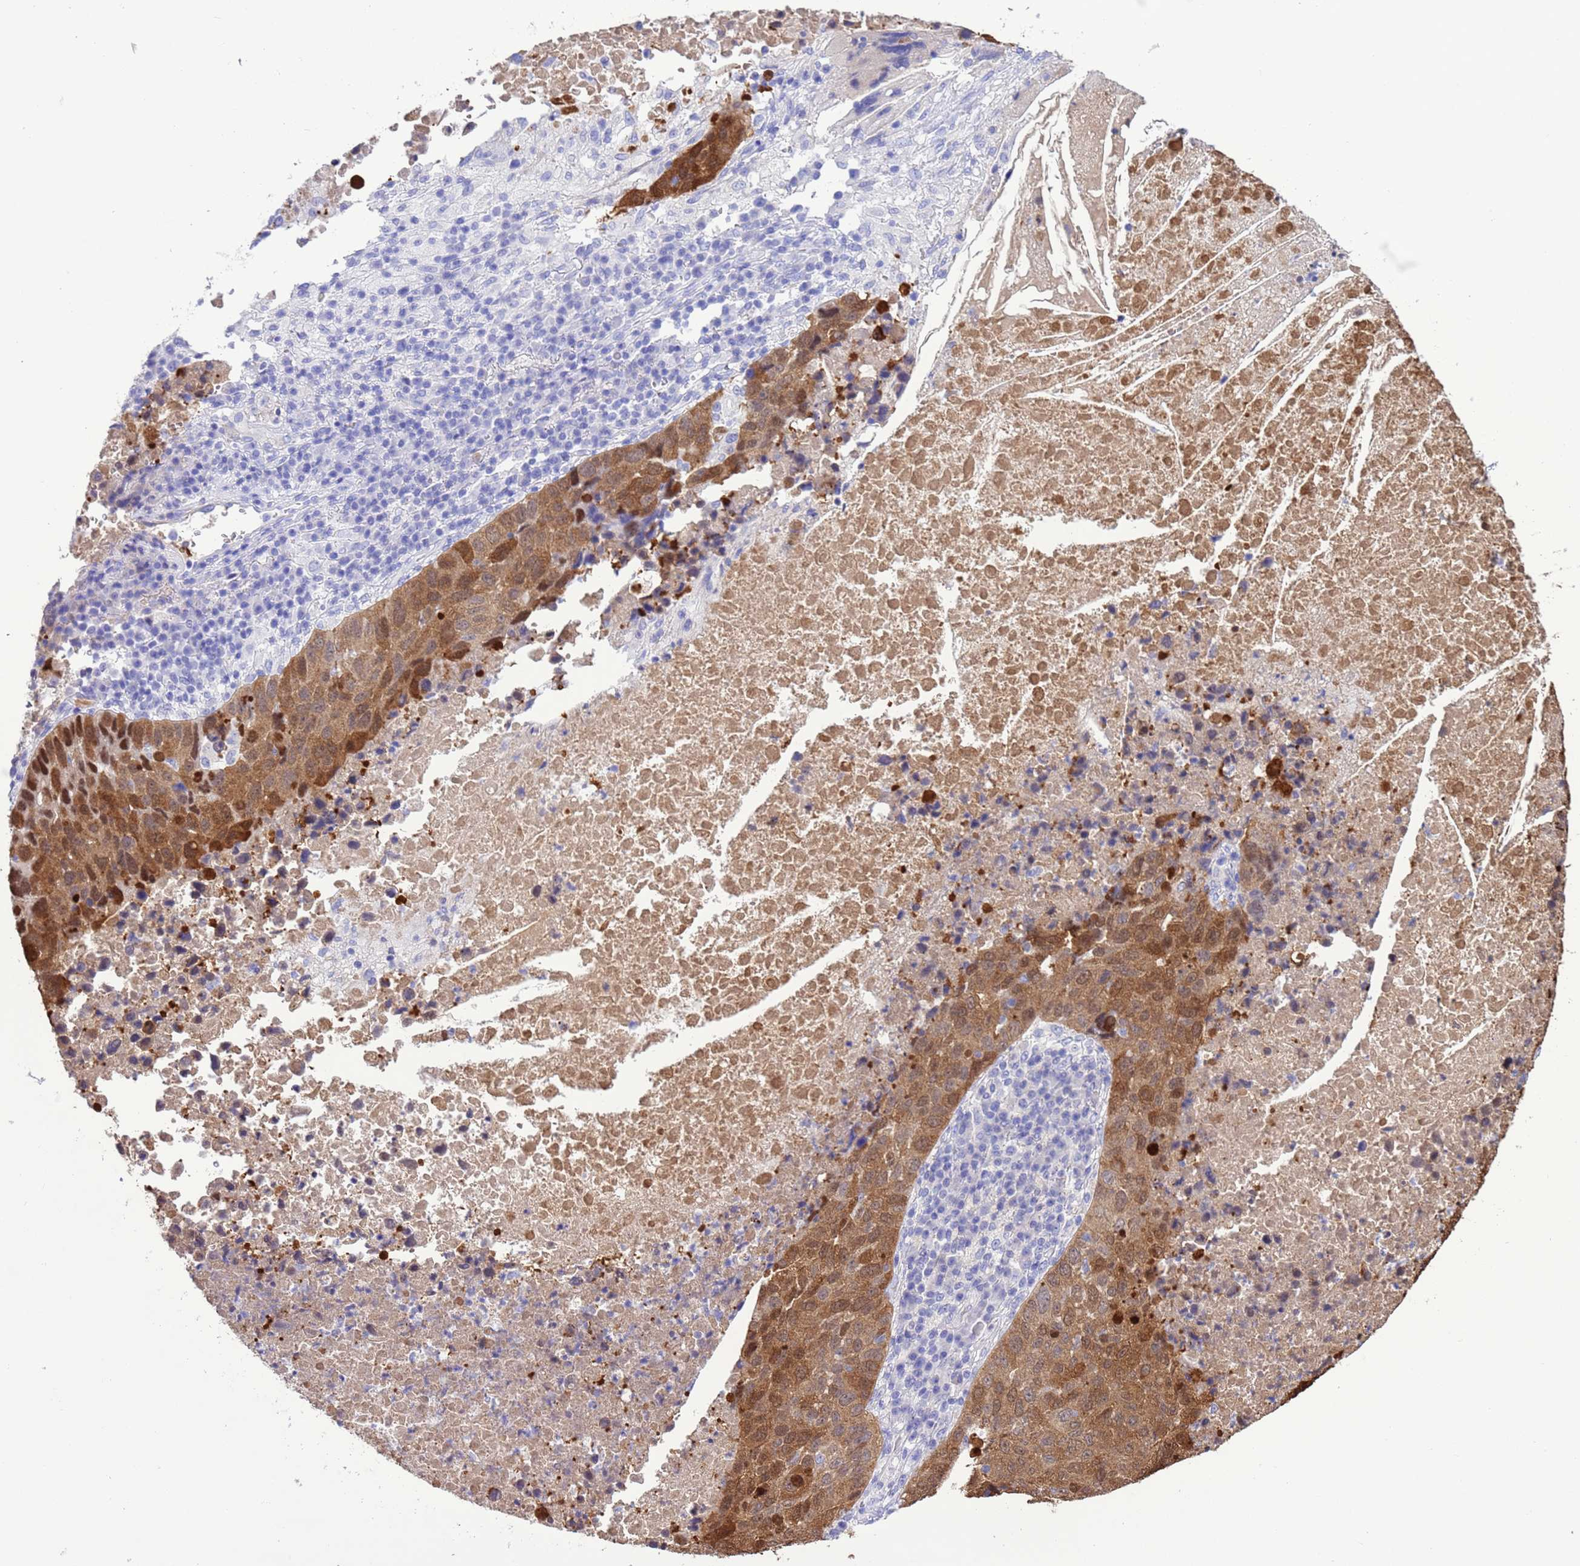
{"staining": {"intensity": "moderate", "quantity": ">75%", "location": "cytoplasmic/membranous"}, "tissue": "lung cancer", "cell_type": "Tumor cells", "image_type": "cancer", "snomed": [{"axis": "morphology", "description": "Squamous cell carcinoma, NOS"}, {"axis": "topography", "description": "Lung"}], "caption": "The micrograph exhibits immunohistochemical staining of squamous cell carcinoma (lung). There is moderate cytoplasmic/membranous positivity is seen in approximately >75% of tumor cells.", "gene": "GSTM1", "patient": {"sex": "male", "age": 73}}